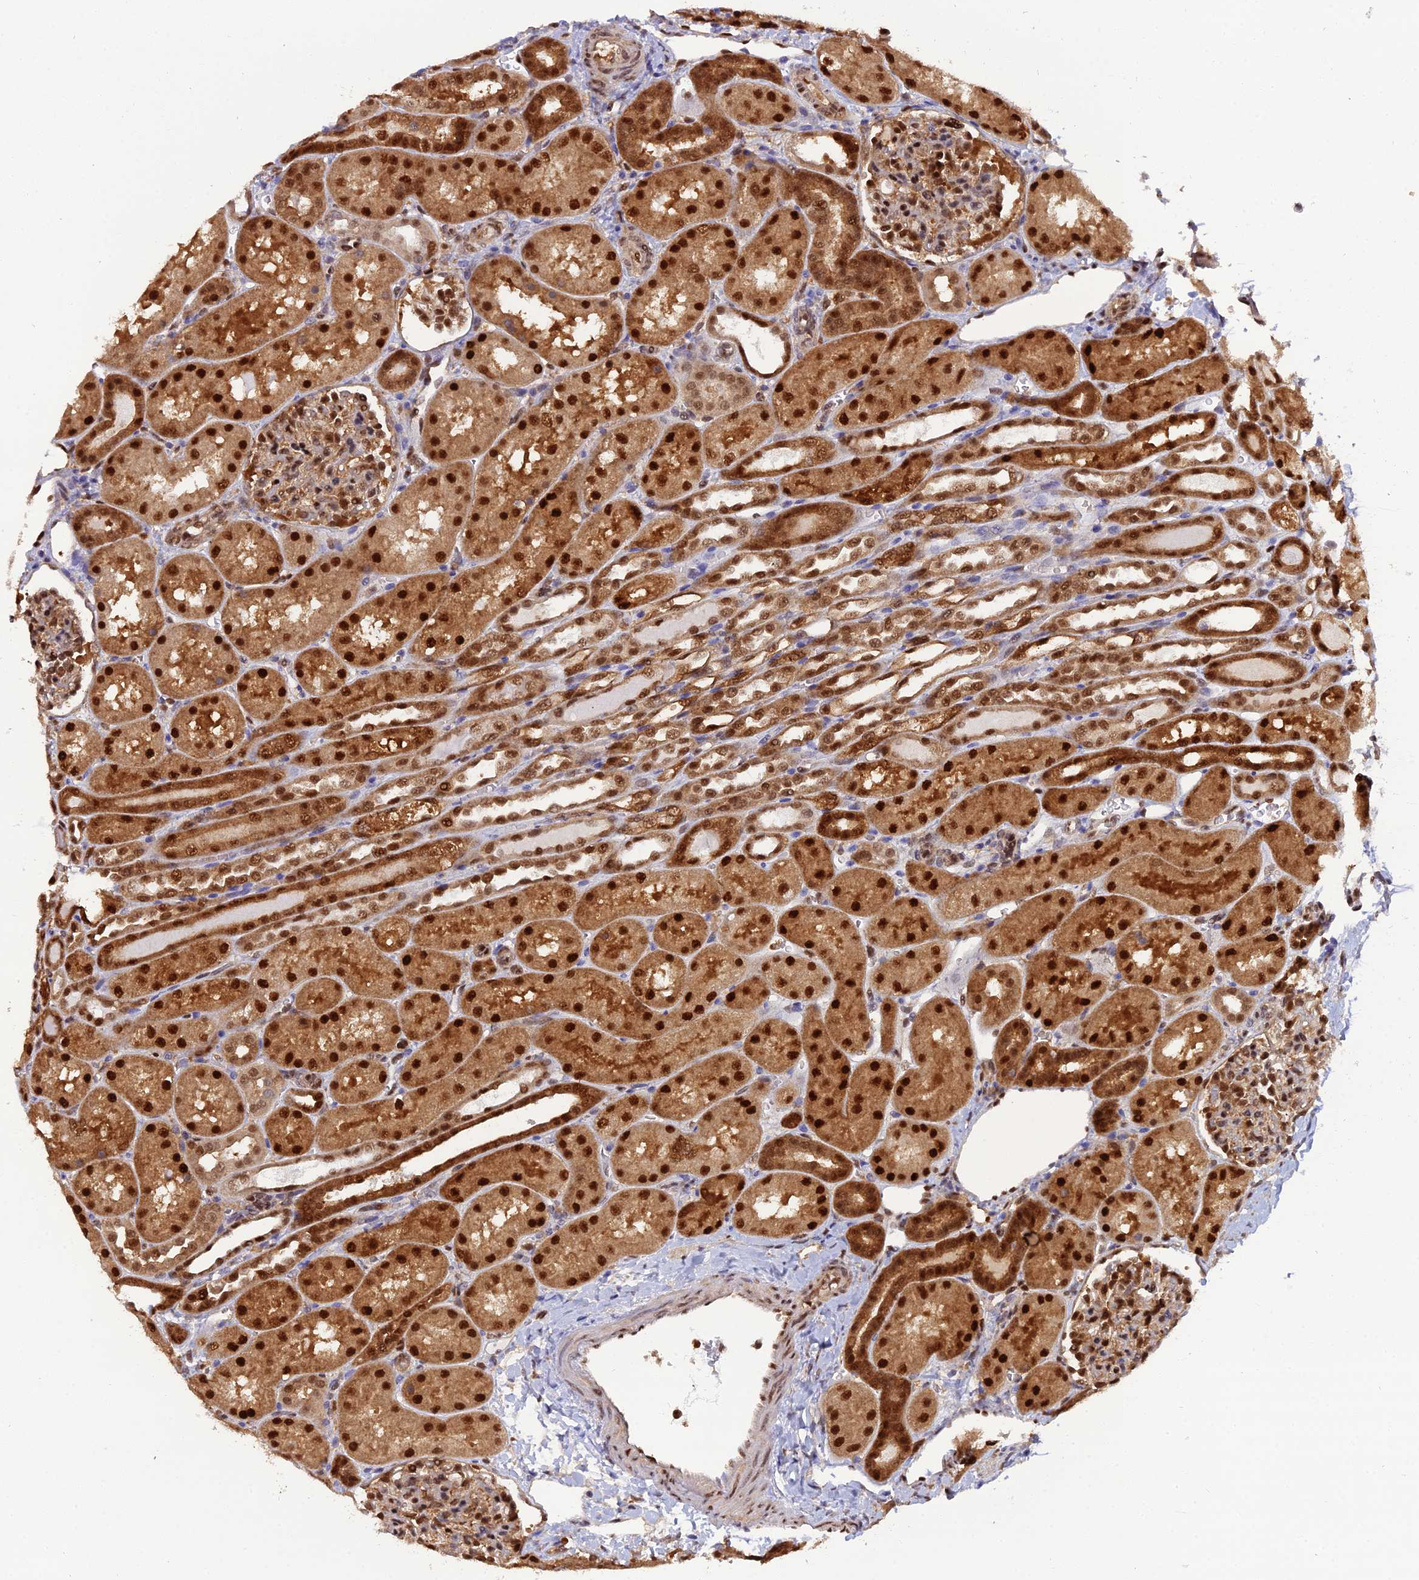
{"staining": {"intensity": "moderate", "quantity": "25%-75%", "location": "cytoplasmic/membranous,nuclear"}, "tissue": "kidney", "cell_type": "Cells in glomeruli", "image_type": "normal", "snomed": [{"axis": "morphology", "description": "Normal tissue, NOS"}, {"axis": "topography", "description": "Kidney"}], "caption": "Immunohistochemical staining of benign kidney exhibits moderate cytoplasmic/membranous,nuclear protein positivity in about 25%-75% of cells in glomeruli. The protein is stained brown, and the nuclei are stained in blue (DAB IHC with brightfield microscopy, high magnification).", "gene": "NPEPL1", "patient": {"sex": "male", "age": 1}}